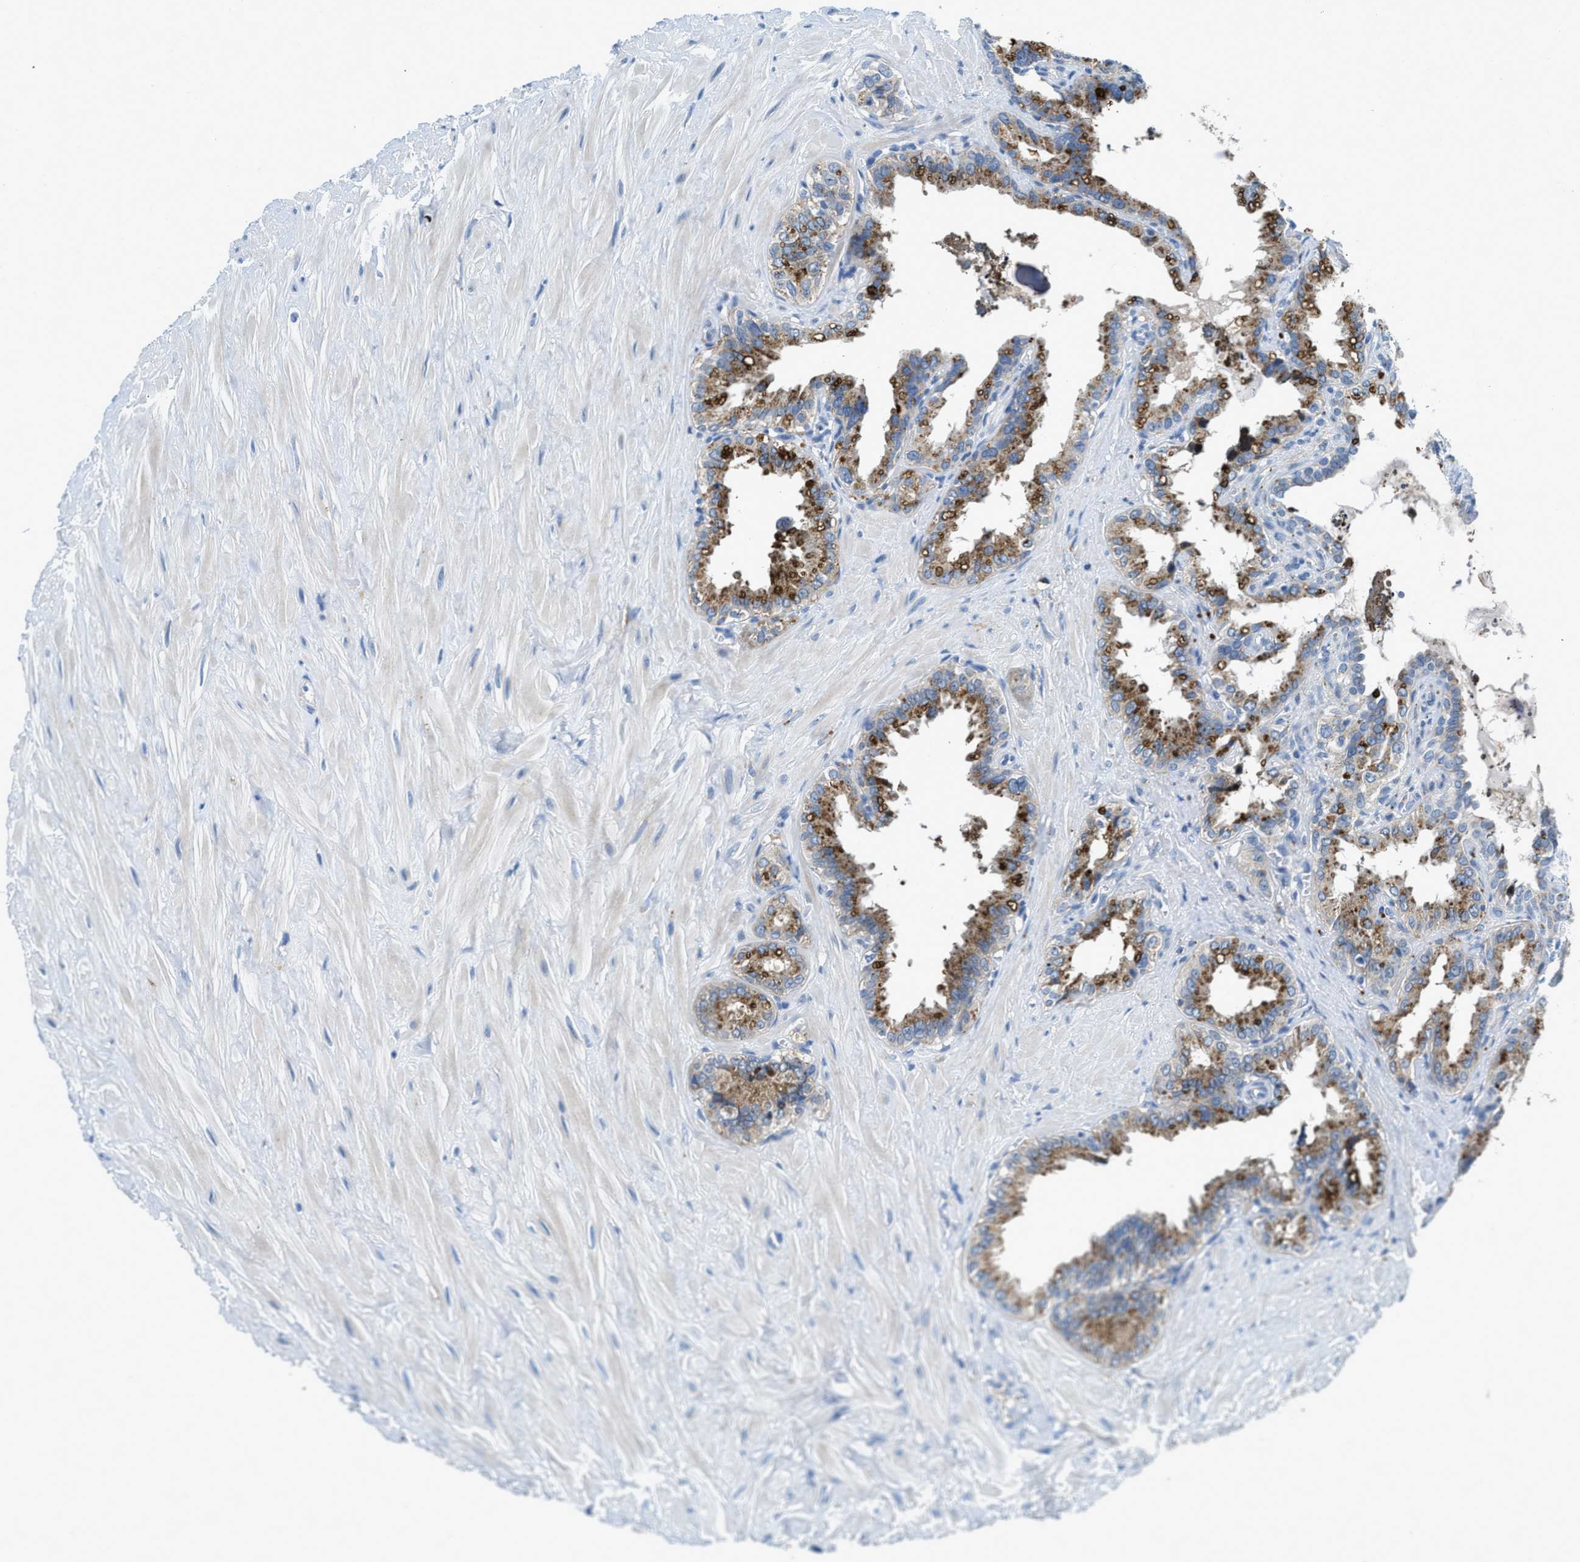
{"staining": {"intensity": "moderate", "quantity": ">75%", "location": "cytoplasmic/membranous"}, "tissue": "seminal vesicle", "cell_type": "Glandular cells", "image_type": "normal", "snomed": [{"axis": "morphology", "description": "Normal tissue, NOS"}, {"axis": "topography", "description": "Seminal veicle"}], "caption": "This image demonstrates immunohistochemistry (IHC) staining of unremarkable human seminal vesicle, with medium moderate cytoplasmic/membranous positivity in approximately >75% of glandular cells.", "gene": "TSPAN3", "patient": {"sex": "male", "age": 64}}